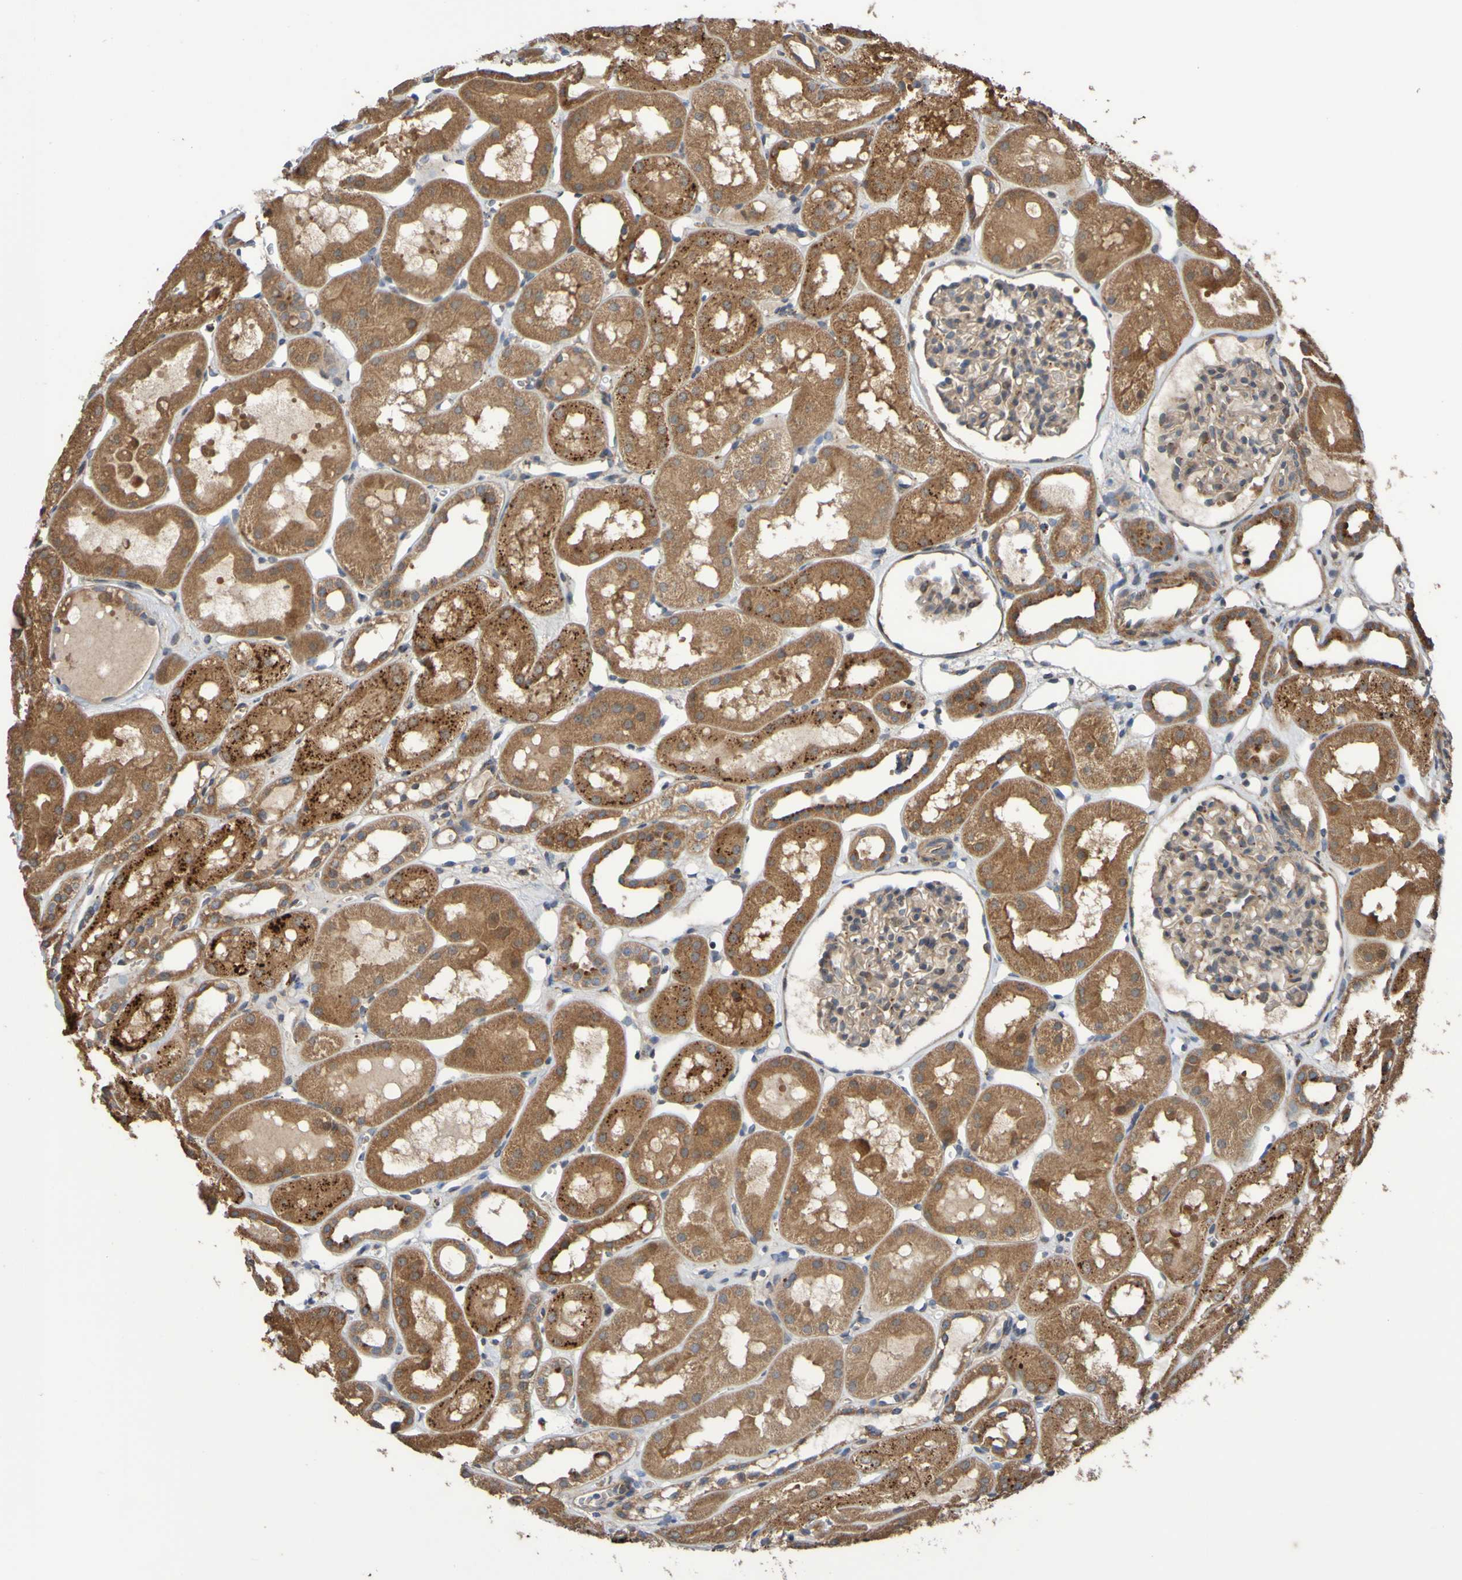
{"staining": {"intensity": "weak", "quantity": ">75%", "location": "cytoplasmic/membranous"}, "tissue": "kidney", "cell_type": "Cells in glomeruli", "image_type": "normal", "snomed": [{"axis": "morphology", "description": "Normal tissue, NOS"}, {"axis": "topography", "description": "Kidney"}, {"axis": "topography", "description": "Urinary bladder"}], "caption": "DAB (3,3'-diaminobenzidine) immunohistochemical staining of benign kidney demonstrates weak cytoplasmic/membranous protein staining in approximately >75% of cells in glomeruli.", "gene": "UCN", "patient": {"sex": "male", "age": 16}}